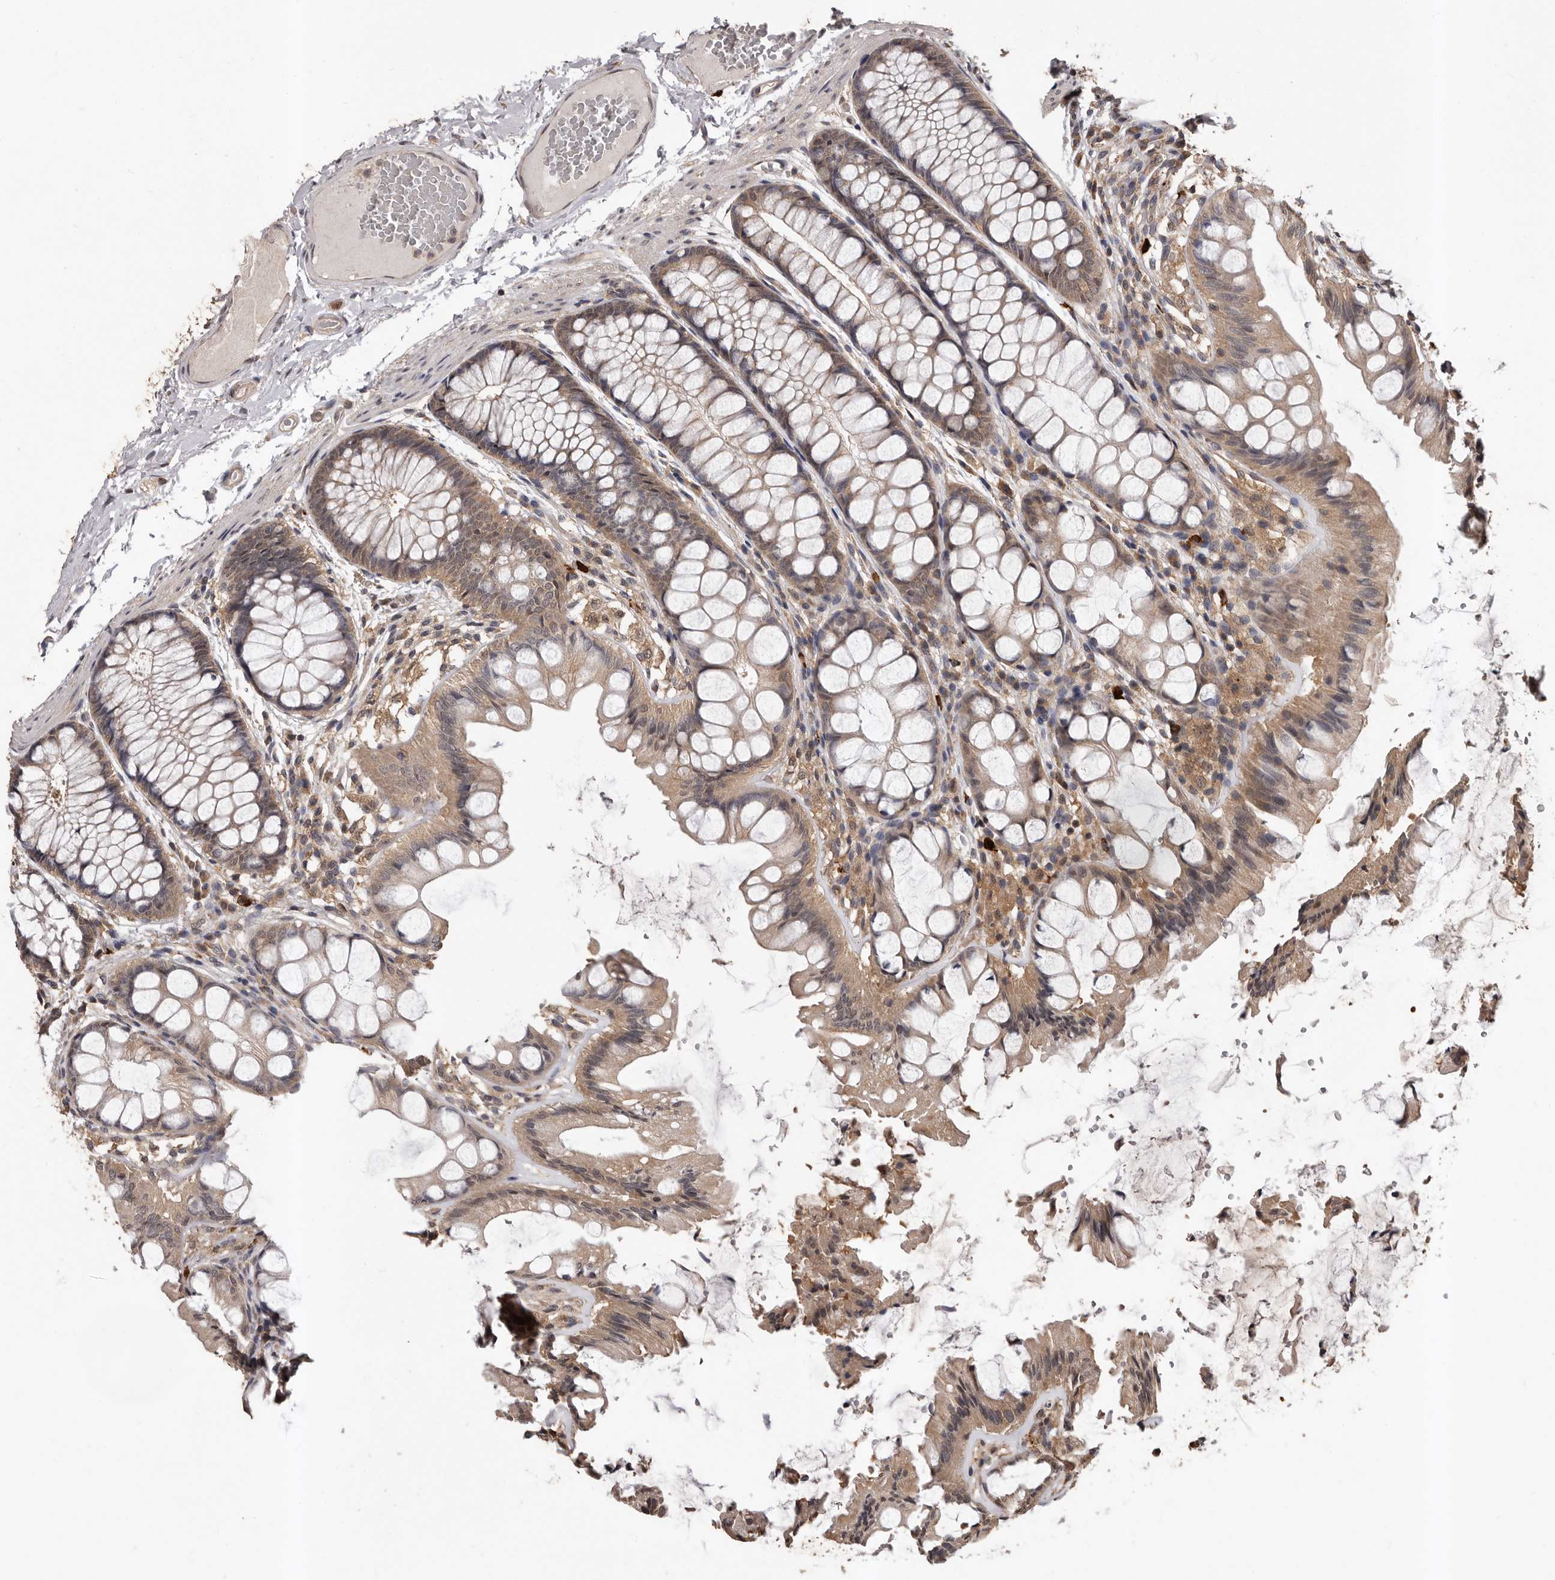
{"staining": {"intensity": "weak", "quantity": ">75%", "location": "cytoplasmic/membranous"}, "tissue": "colon", "cell_type": "Endothelial cells", "image_type": "normal", "snomed": [{"axis": "morphology", "description": "Normal tissue, NOS"}, {"axis": "topography", "description": "Colon"}], "caption": "This micrograph displays unremarkable colon stained with immunohistochemistry (IHC) to label a protein in brown. The cytoplasmic/membranous of endothelial cells show weak positivity for the protein. Nuclei are counter-stained blue.", "gene": "VPS37A", "patient": {"sex": "male", "age": 47}}